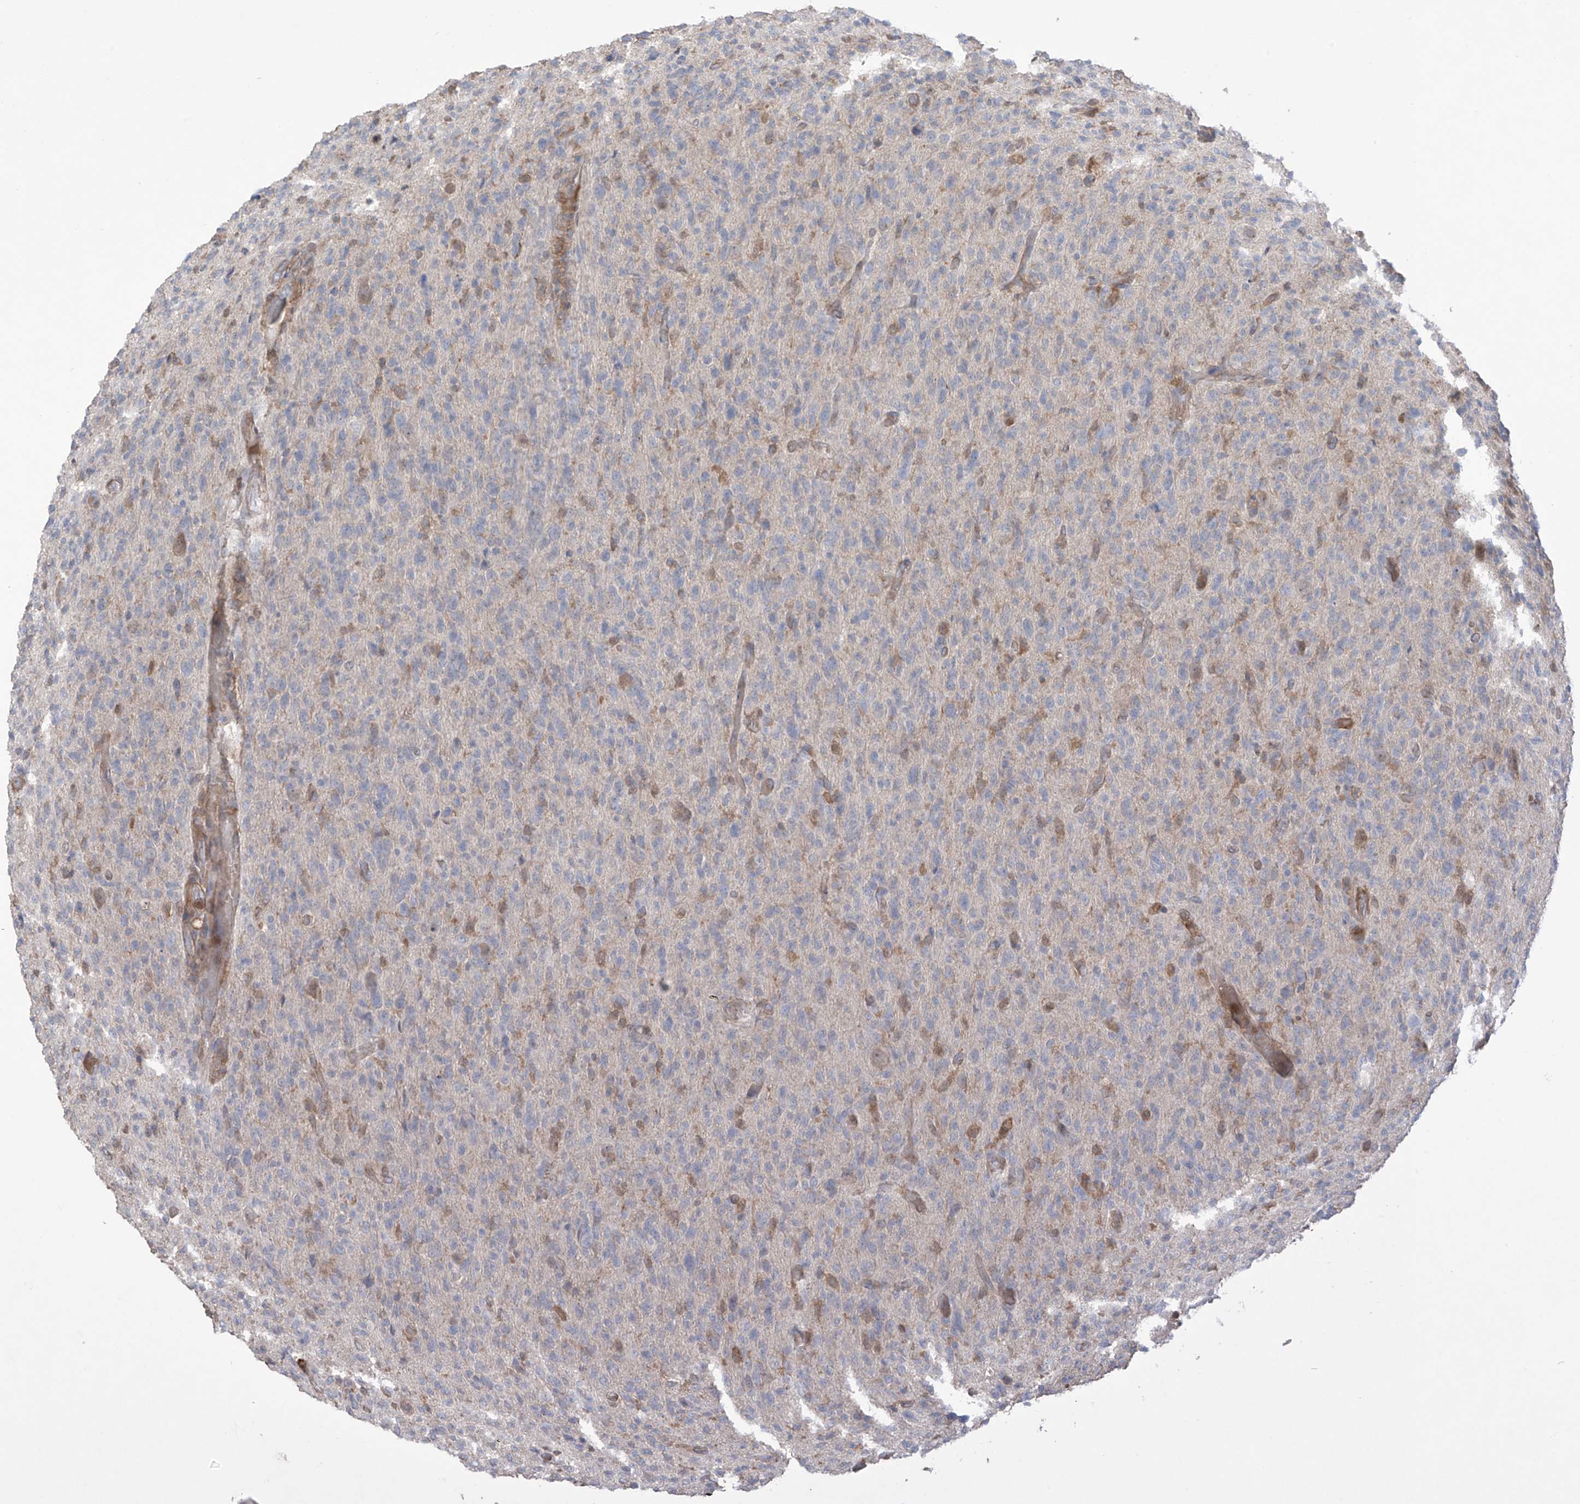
{"staining": {"intensity": "negative", "quantity": "none", "location": "none"}, "tissue": "glioma", "cell_type": "Tumor cells", "image_type": "cancer", "snomed": [{"axis": "morphology", "description": "Glioma, malignant, High grade"}, {"axis": "topography", "description": "Brain"}], "caption": "High magnification brightfield microscopy of glioma stained with DAB (3,3'-diaminobenzidine) (brown) and counterstained with hematoxylin (blue): tumor cells show no significant positivity.", "gene": "TRMU", "patient": {"sex": "female", "age": 57}}